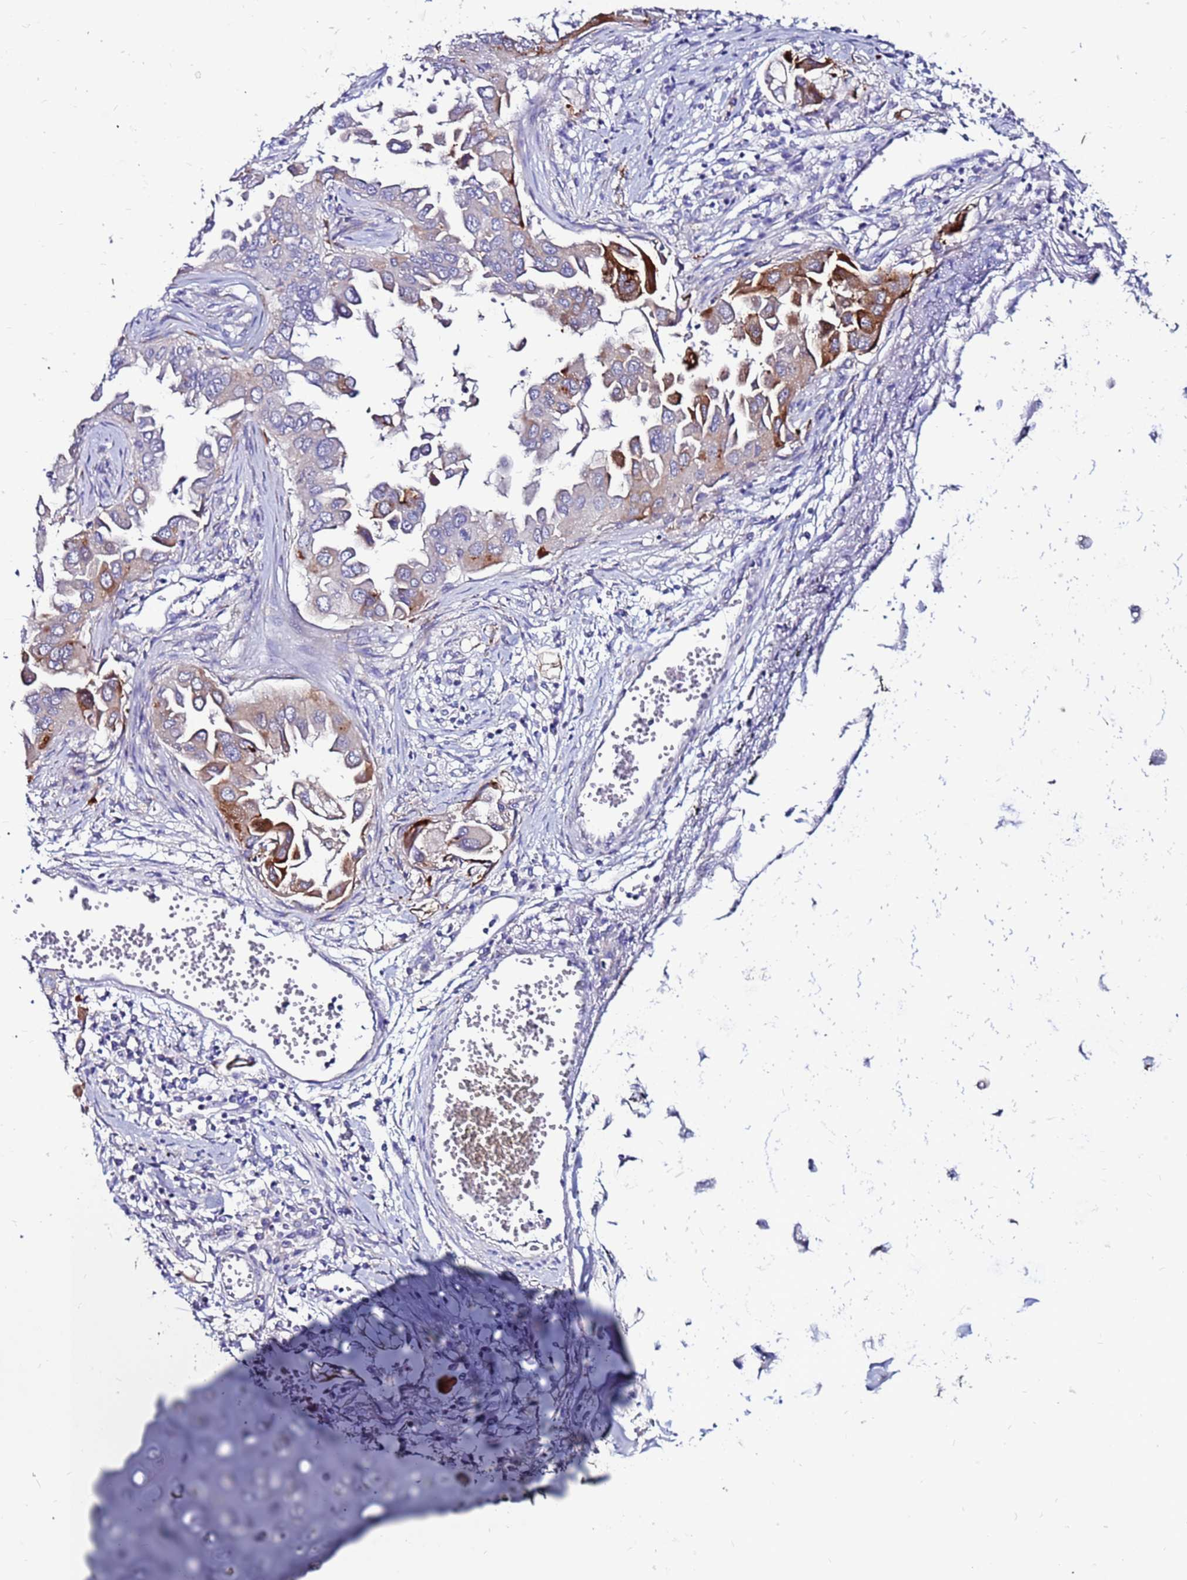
{"staining": {"intensity": "moderate", "quantity": "<25%", "location": "cytoplasmic/membranous"}, "tissue": "lung cancer", "cell_type": "Tumor cells", "image_type": "cancer", "snomed": [{"axis": "morphology", "description": "Adenocarcinoma, NOS"}, {"axis": "topography", "description": "Lung"}], "caption": "A brown stain labels moderate cytoplasmic/membranous expression of a protein in human lung cancer tumor cells.", "gene": "SLC44A3", "patient": {"sex": "female", "age": 76}}